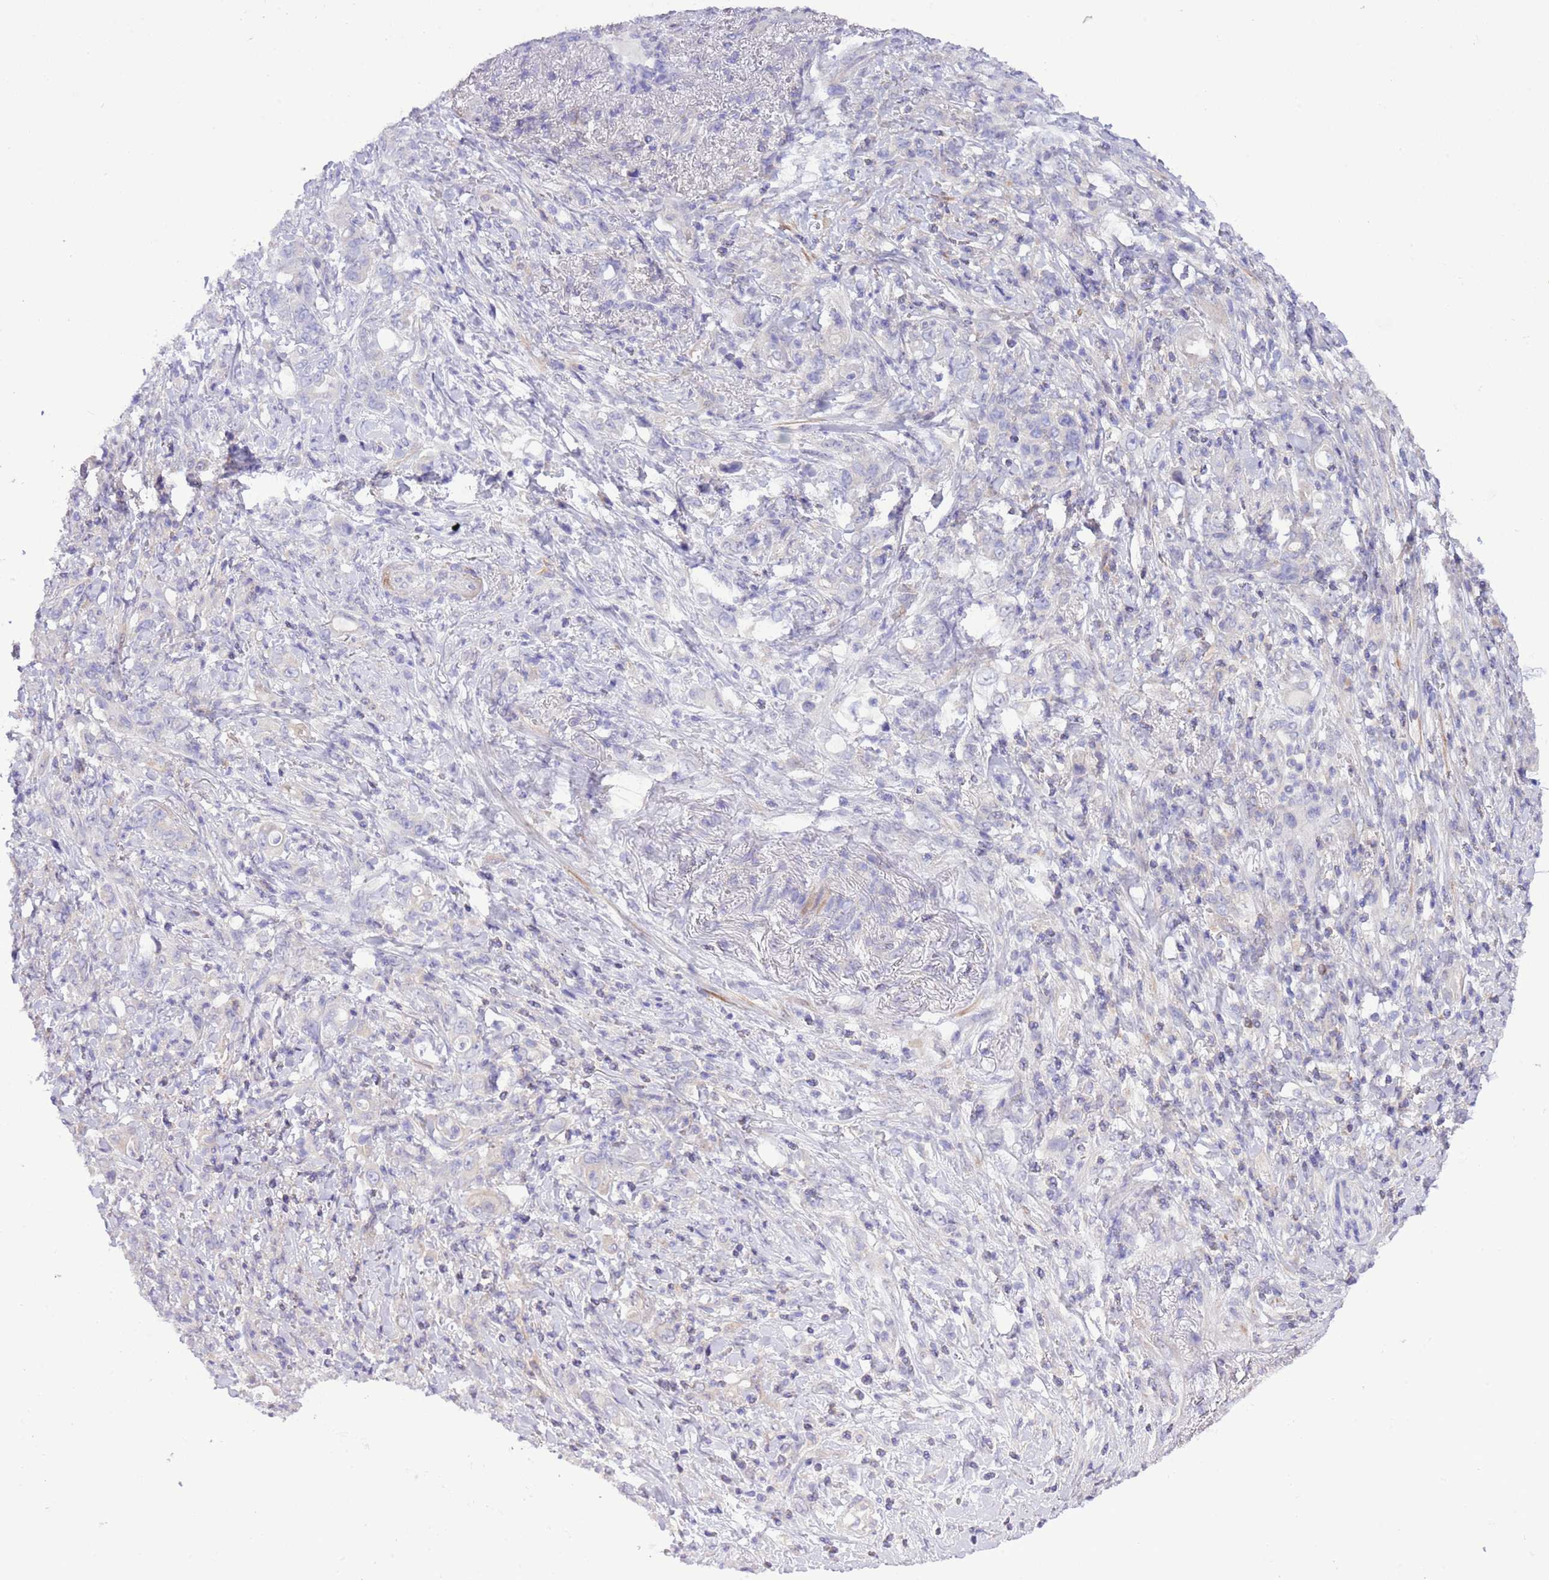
{"staining": {"intensity": "negative", "quantity": "none", "location": "none"}, "tissue": "stomach cancer", "cell_type": "Tumor cells", "image_type": "cancer", "snomed": [{"axis": "morphology", "description": "Normal tissue, NOS"}, {"axis": "morphology", "description": "Adenocarcinoma, NOS"}, {"axis": "topography", "description": "Stomach"}], "caption": "Stomach cancer (adenocarcinoma) was stained to show a protein in brown. There is no significant positivity in tumor cells.", "gene": "PRR32", "patient": {"sex": "female", "age": 79}}